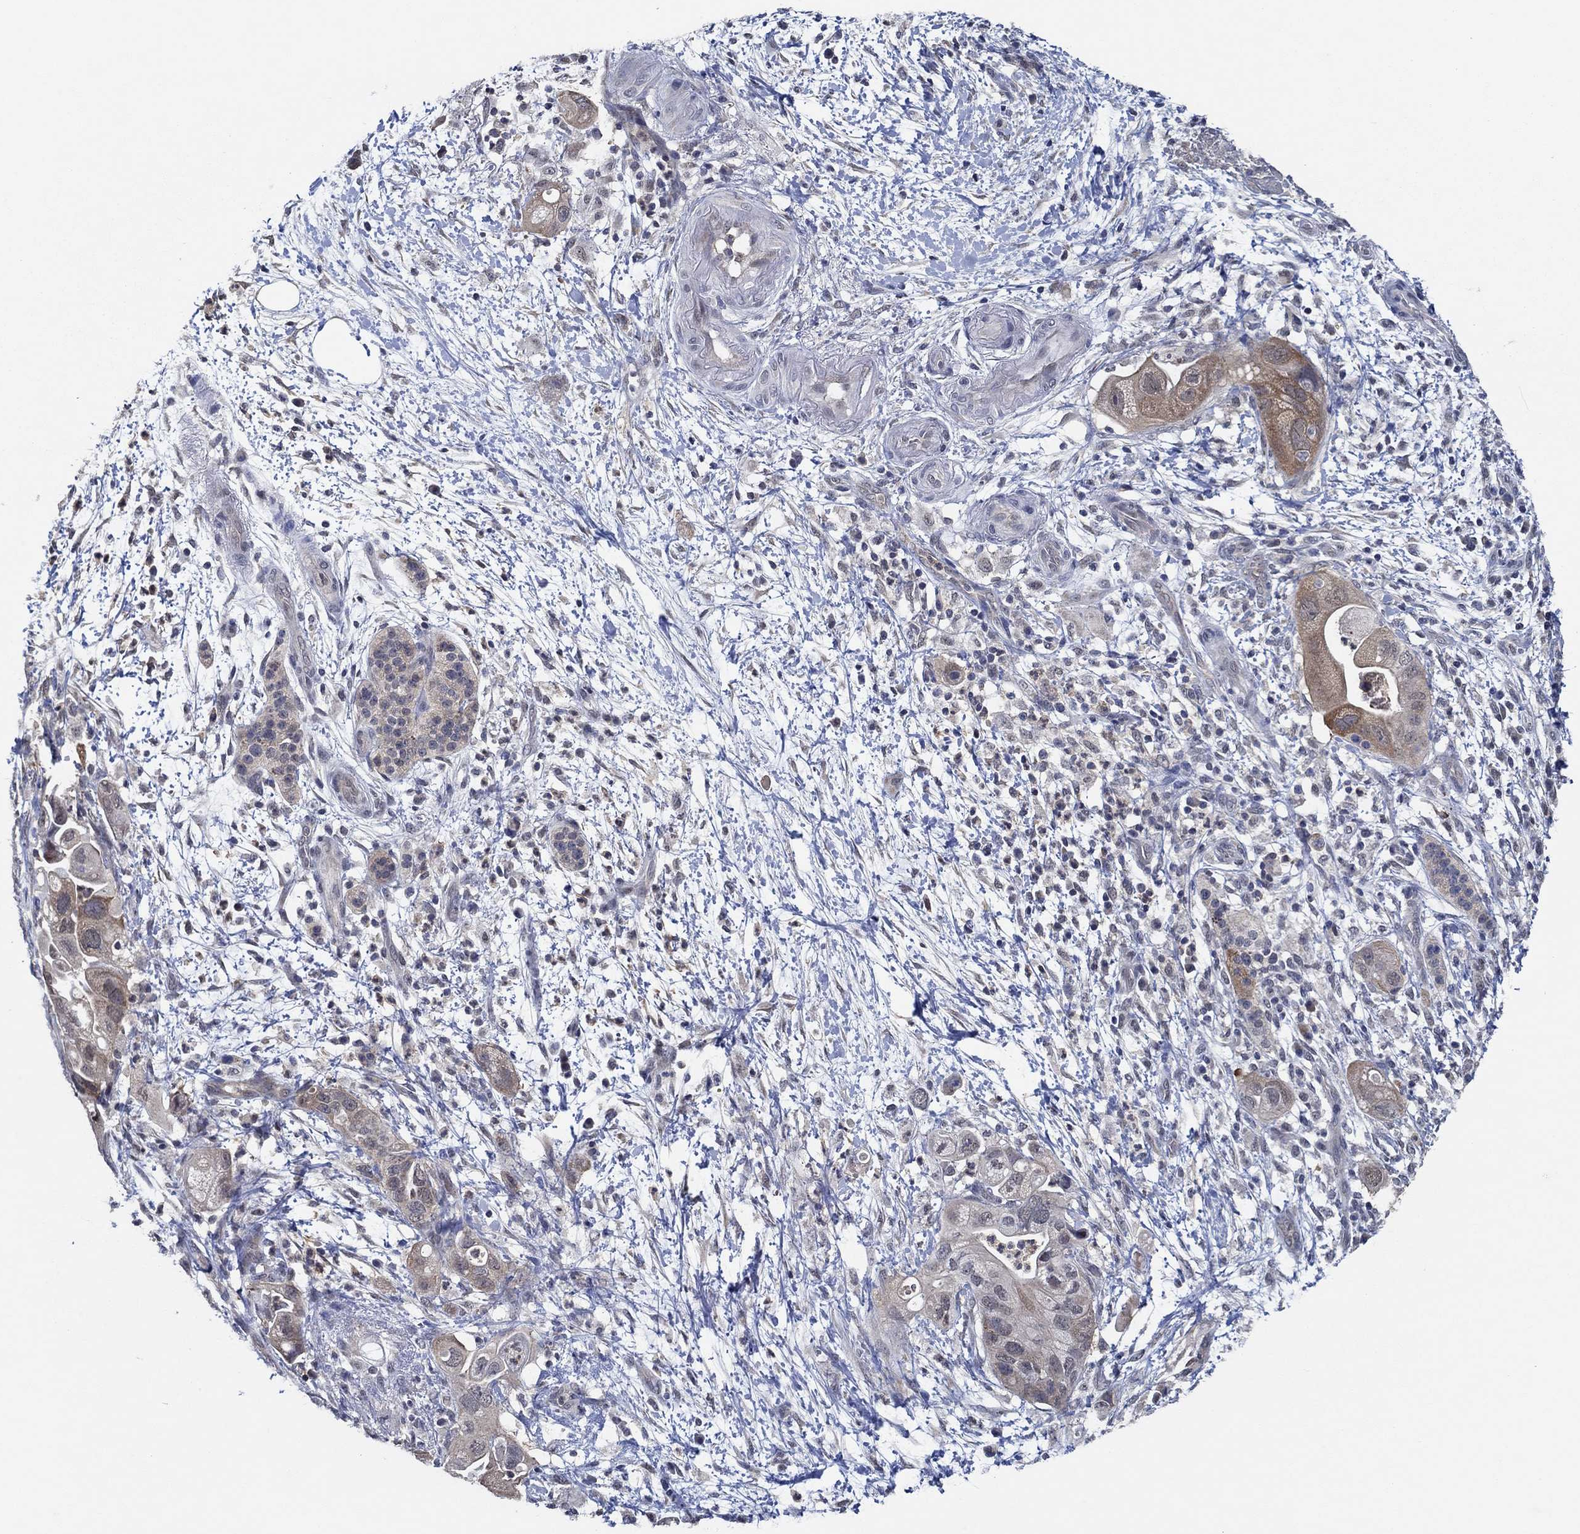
{"staining": {"intensity": "moderate", "quantity": "<25%", "location": "cytoplasmic/membranous"}, "tissue": "pancreatic cancer", "cell_type": "Tumor cells", "image_type": "cancer", "snomed": [{"axis": "morphology", "description": "Adenocarcinoma, NOS"}, {"axis": "topography", "description": "Pancreas"}], "caption": "This image demonstrates immunohistochemistry (IHC) staining of pancreatic cancer (adenocarcinoma), with low moderate cytoplasmic/membranous staining in approximately <25% of tumor cells.", "gene": "DACT1", "patient": {"sex": "female", "age": 72}}